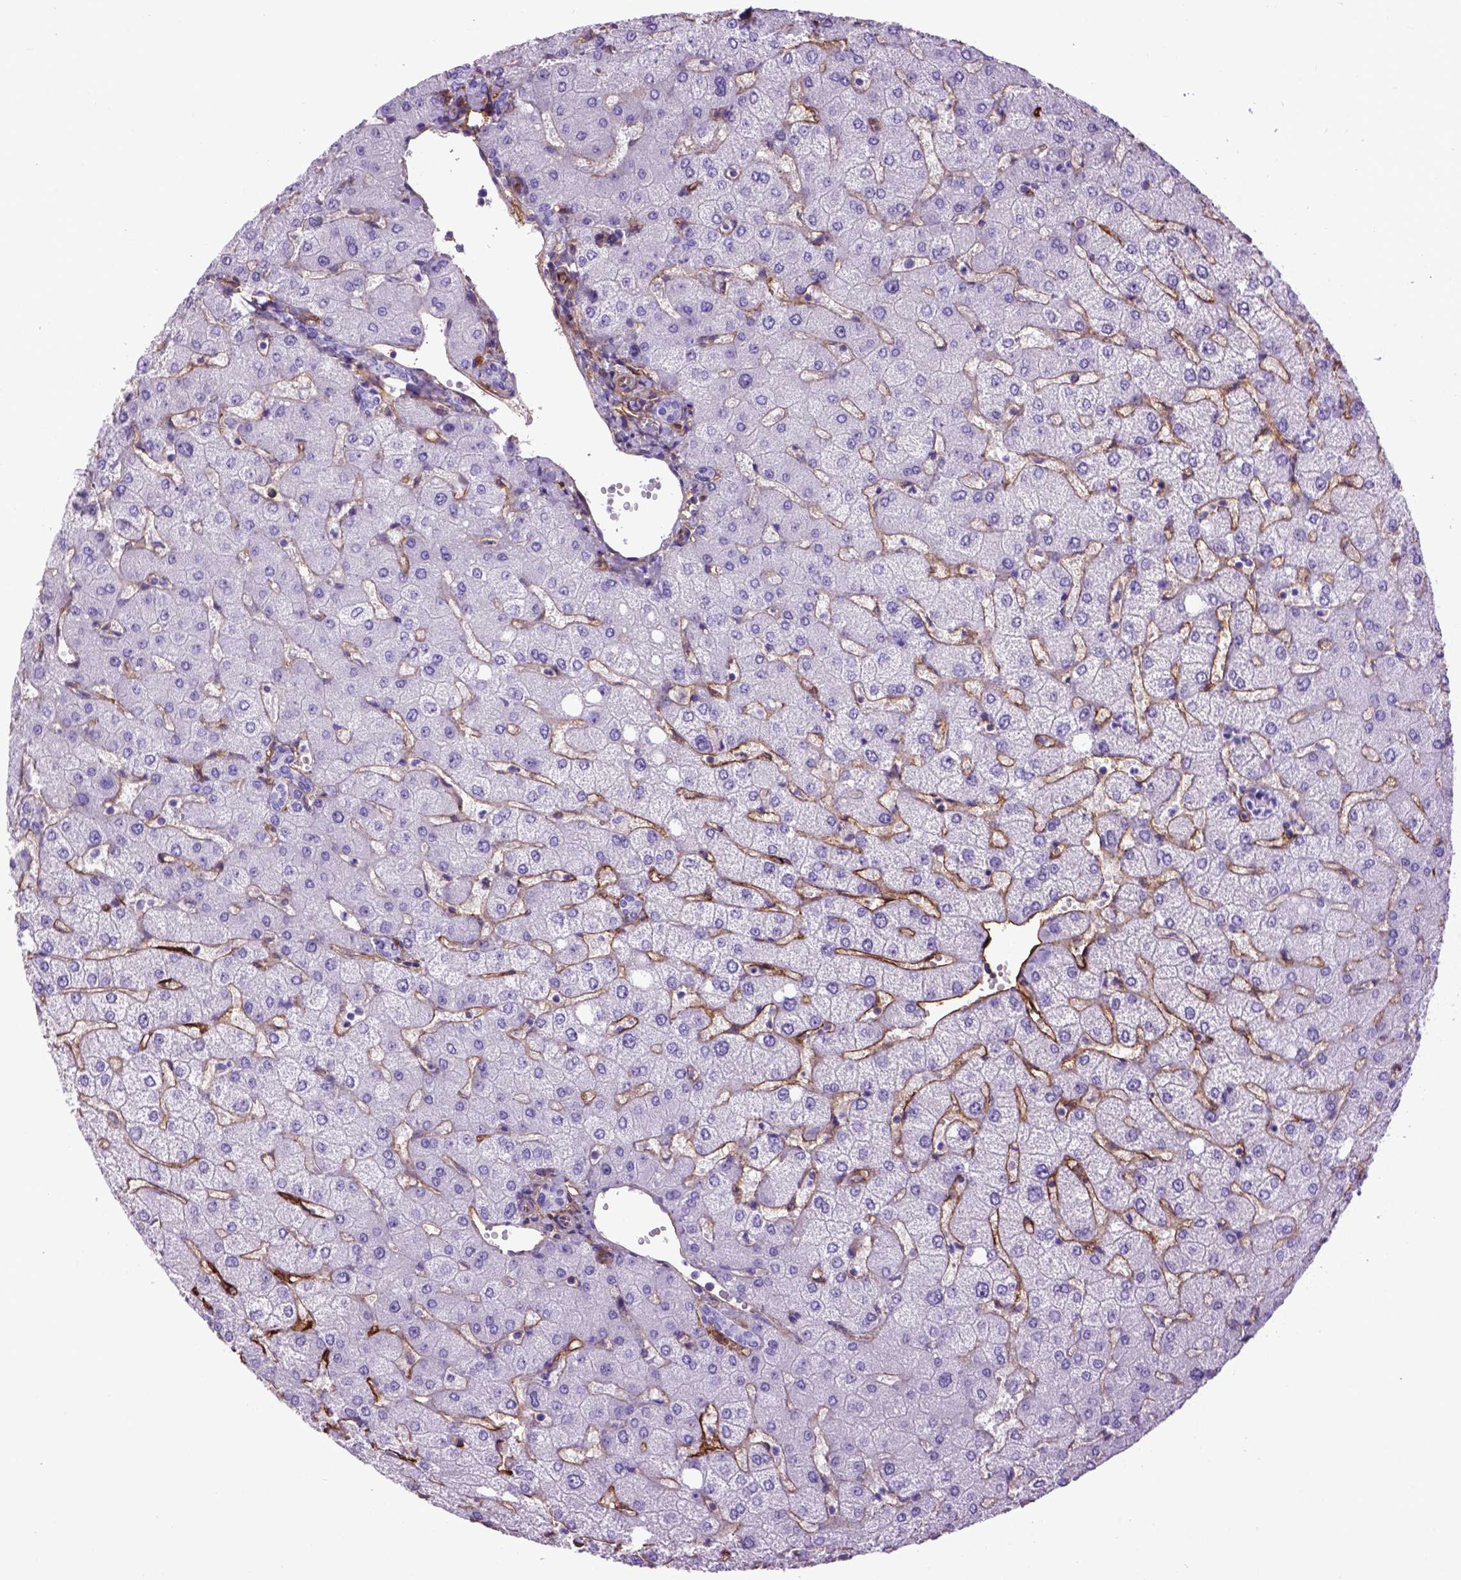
{"staining": {"intensity": "negative", "quantity": "none", "location": "none"}, "tissue": "liver", "cell_type": "Cholangiocytes", "image_type": "normal", "snomed": [{"axis": "morphology", "description": "Normal tissue, NOS"}, {"axis": "topography", "description": "Liver"}], "caption": "Immunohistochemical staining of unremarkable human liver demonstrates no significant positivity in cholangiocytes. (IHC, brightfield microscopy, high magnification).", "gene": "ENG", "patient": {"sex": "female", "age": 54}}